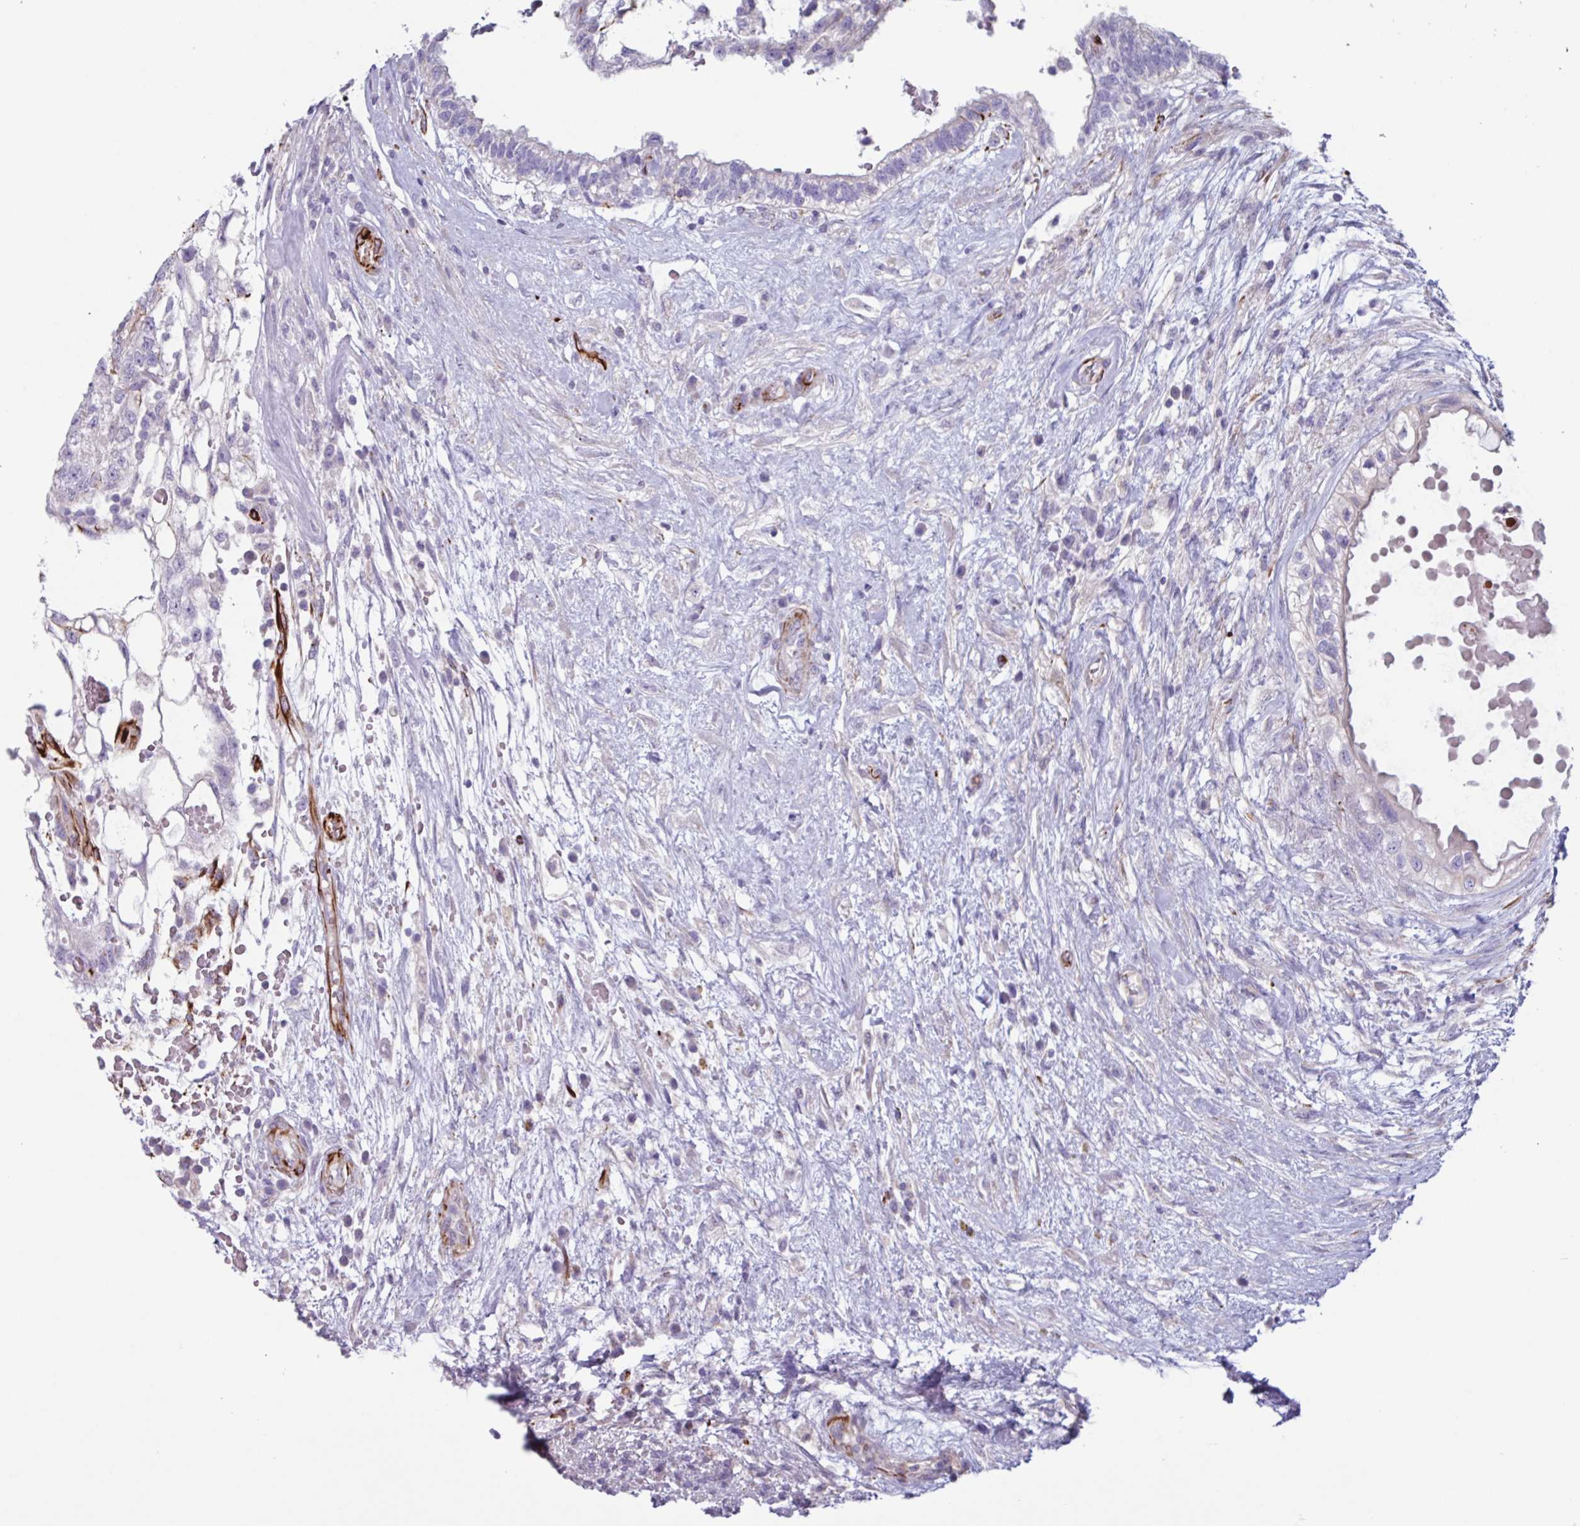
{"staining": {"intensity": "strong", "quantity": "<25%", "location": "cytoplasmic/membranous"}, "tissue": "testis cancer", "cell_type": "Tumor cells", "image_type": "cancer", "snomed": [{"axis": "morphology", "description": "Normal tissue, NOS"}, {"axis": "morphology", "description": "Carcinoma, Embryonal, NOS"}, {"axis": "topography", "description": "Testis"}], "caption": "Tumor cells display medium levels of strong cytoplasmic/membranous positivity in approximately <25% of cells in human testis cancer (embryonal carcinoma).", "gene": "BTD", "patient": {"sex": "male", "age": 32}}